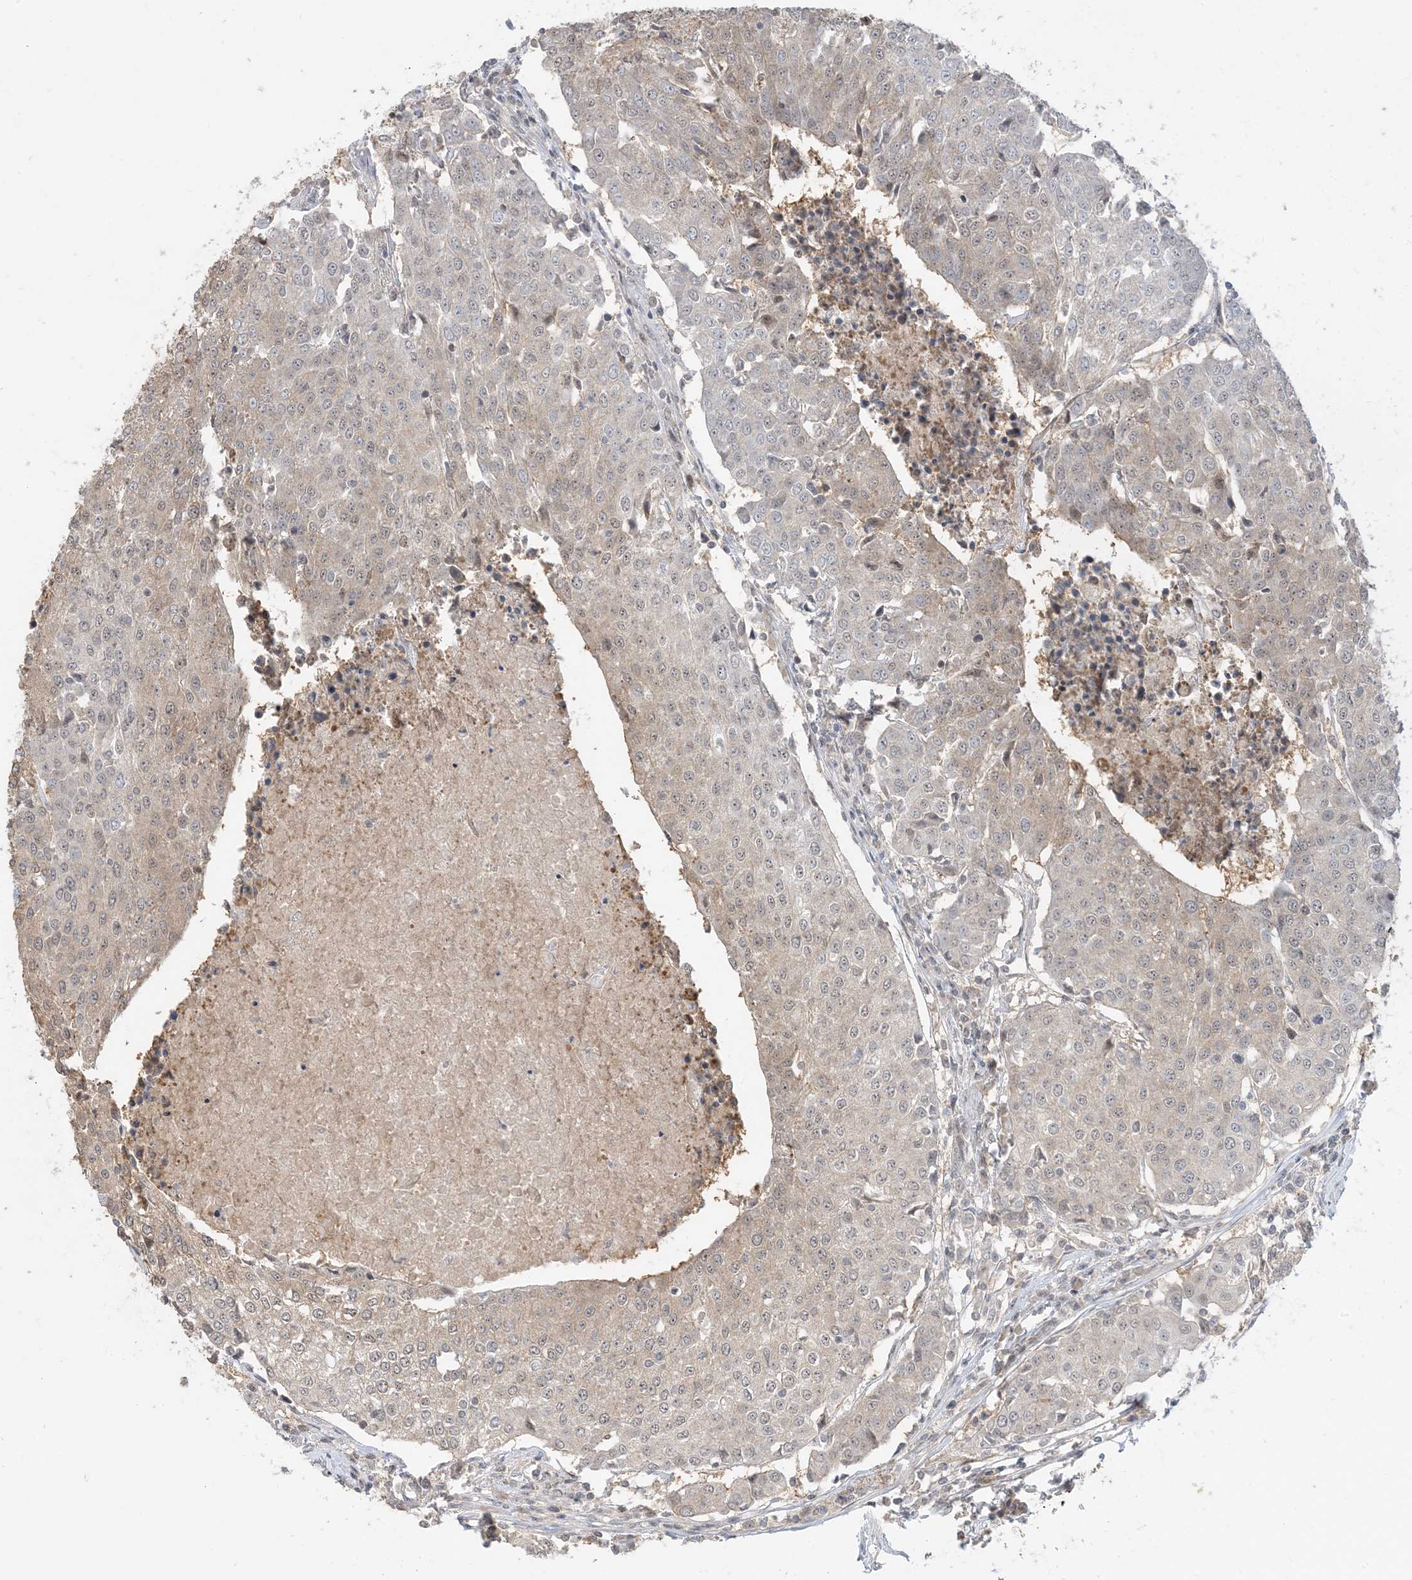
{"staining": {"intensity": "weak", "quantity": "25%-75%", "location": "cytoplasmic/membranous"}, "tissue": "urothelial cancer", "cell_type": "Tumor cells", "image_type": "cancer", "snomed": [{"axis": "morphology", "description": "Urothelial carcinoma, High grade"}, {"axis": "topography", "description": "Urinary bladder"}], "caption": "Protein positivity by immunohistochemistry (IHC) exhibits weak cytoplasmic/membranous positivity in about 25%-75% of tumor cells in urothelial cancer.", "gene": "PRRT3", "patient": {"sex": "female", "age": 85}}